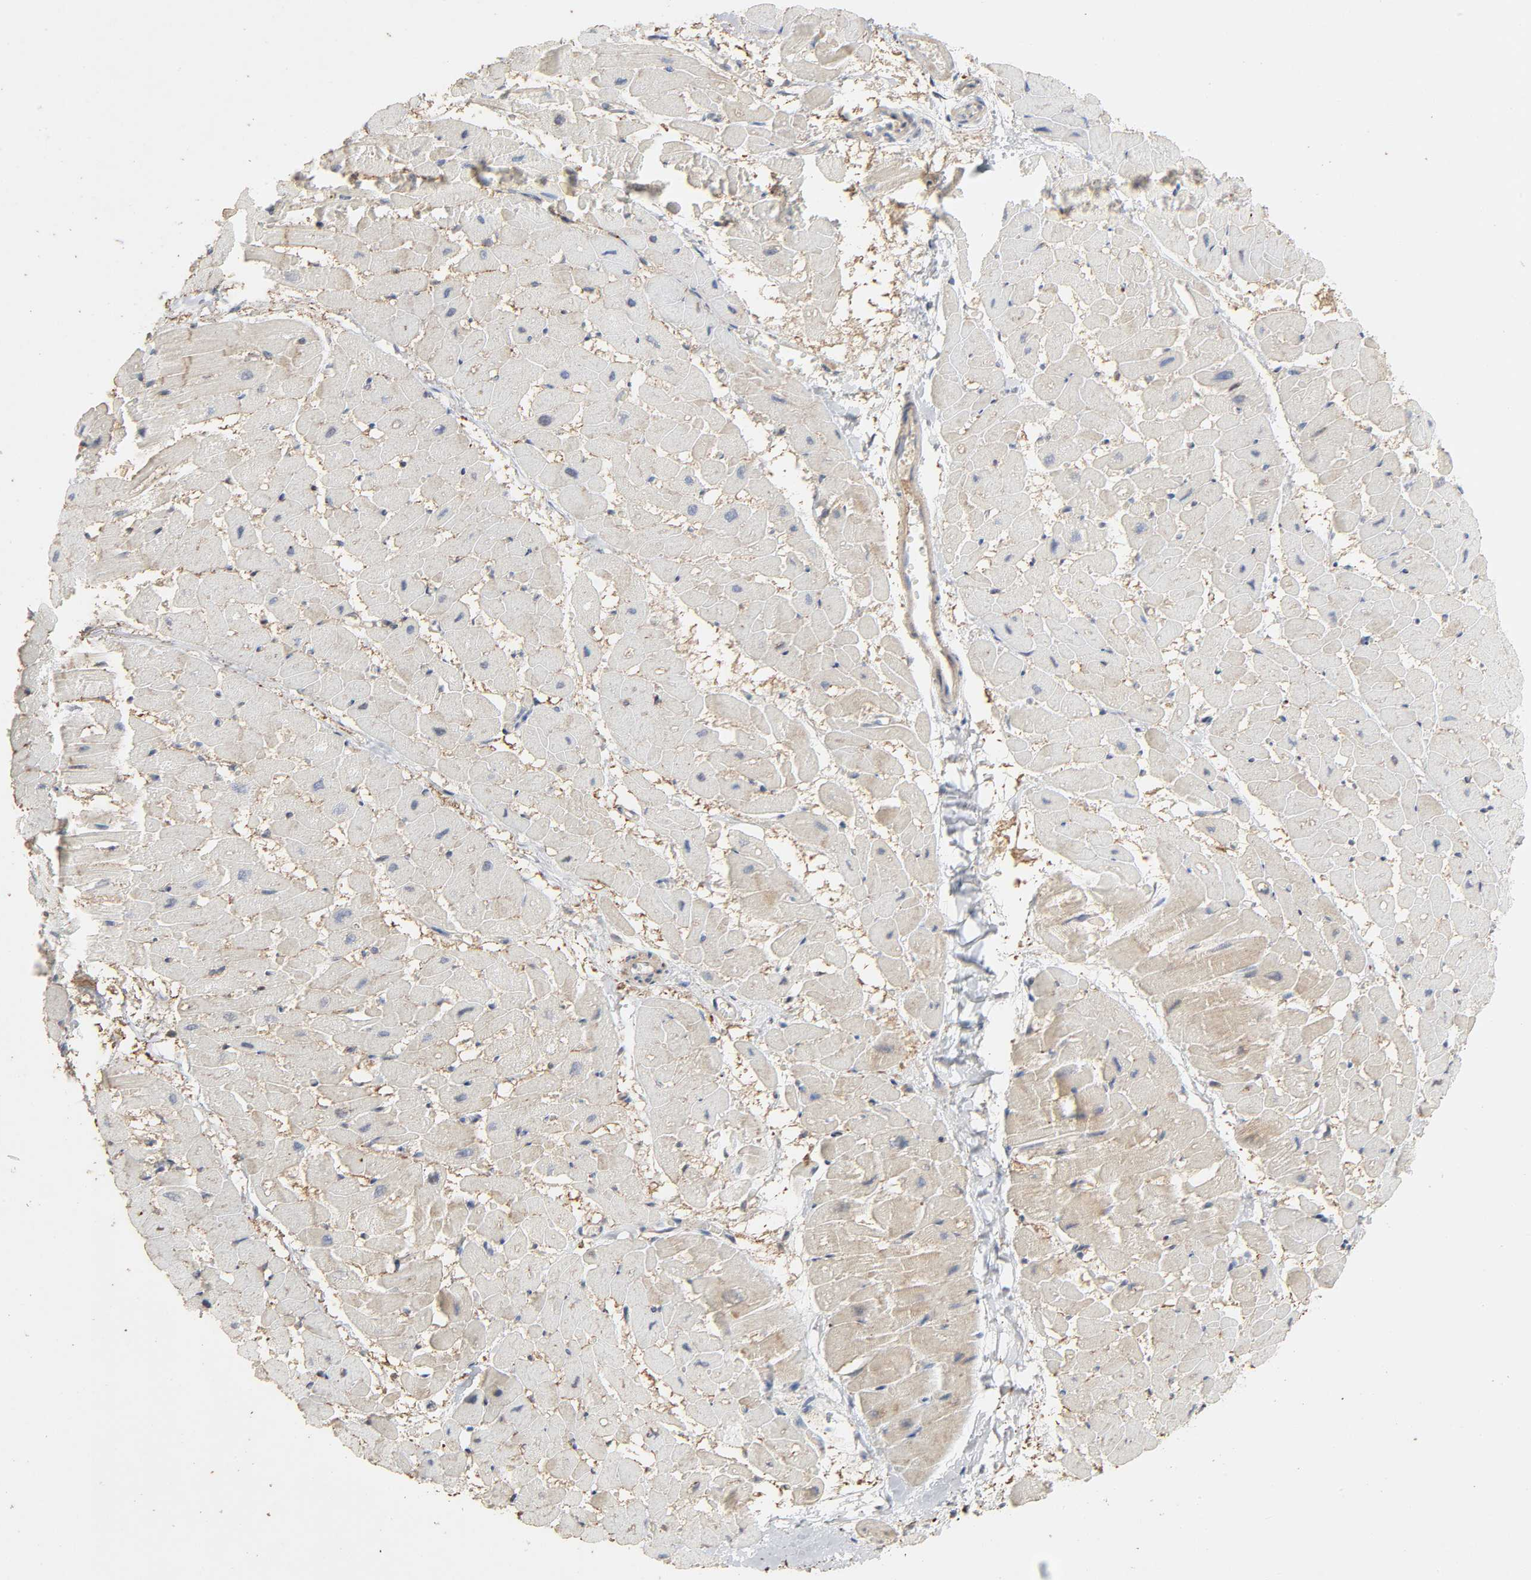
{"staining": {"intensity": "weak", "quantity": "<25%", "location": "cytoplasmic/membranous"}, "tissue": "heart muscle", "cell_type": "Cardiomyocytes", "image_type": "normal", "snomed": [{"axis": "morphology", "description": "Normal tissue, NOS"}, {"axis": "topography", "description": "Heart"}], "caption": "A photomicrograph of heart muscle stained for a protein demonstrates no brown staining in cardiomyocytes.", "gene": "CDK6", "patient": {"sex": "male", "age": 45}}